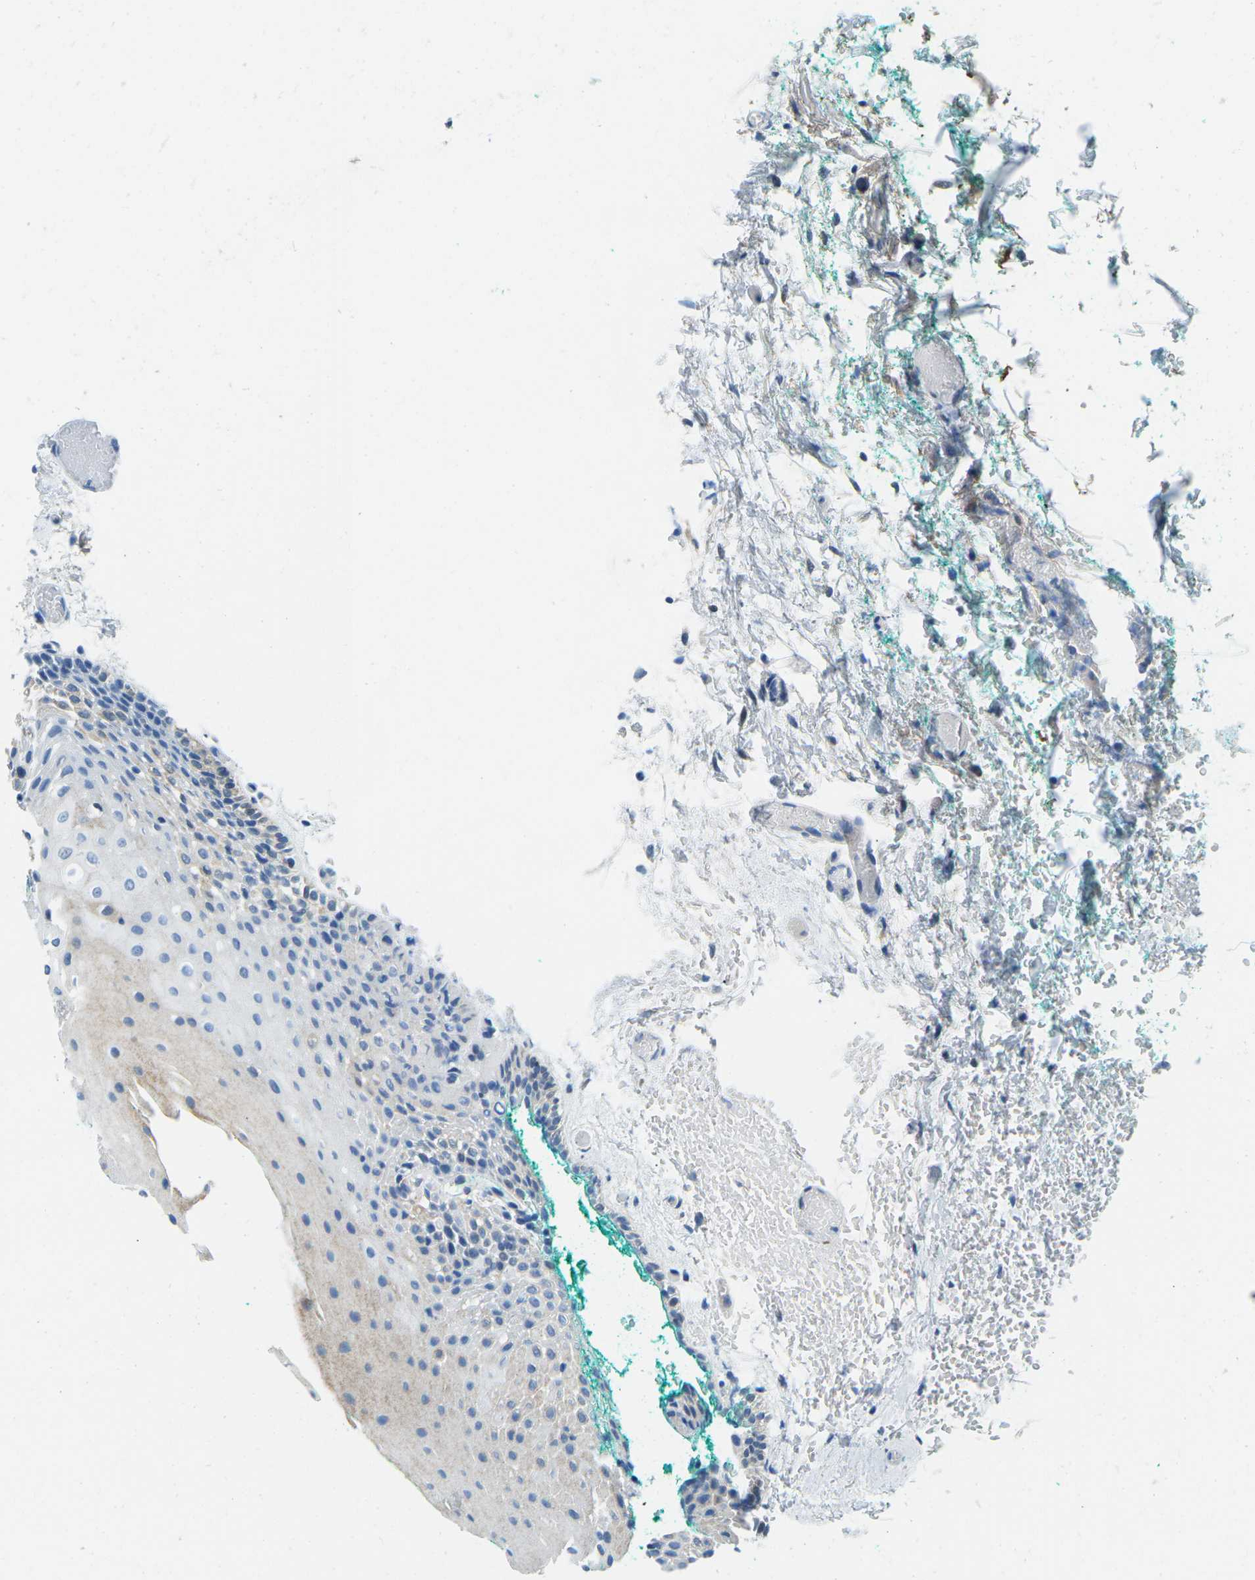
{"staining": {"intensity": "weak", "quantity": "<25%", "location": "cytoplasmic/membranous"}, "tissue": "oral mucosa", "cell_type": "Squamous epithelial cells", "image_type": "normal", "snomed": [{"axis": "morphology", "description": "Normal tissue, NOS"}, {"axis": "morphology", "description": "Squamous cell carcinoma, NOS"}, {"axis": "topography", "description": "Oral tissue"}, {"axis": "topography", "description": "Salivary gland"}, {"axis": "topography", "description": "Head-Neck"}], "caption": "Image shows no protein expression in squamous epithelial cells of benign oral mucosa.", "gene": "CFB", "patient": {"sex": "female", "age": 62}}